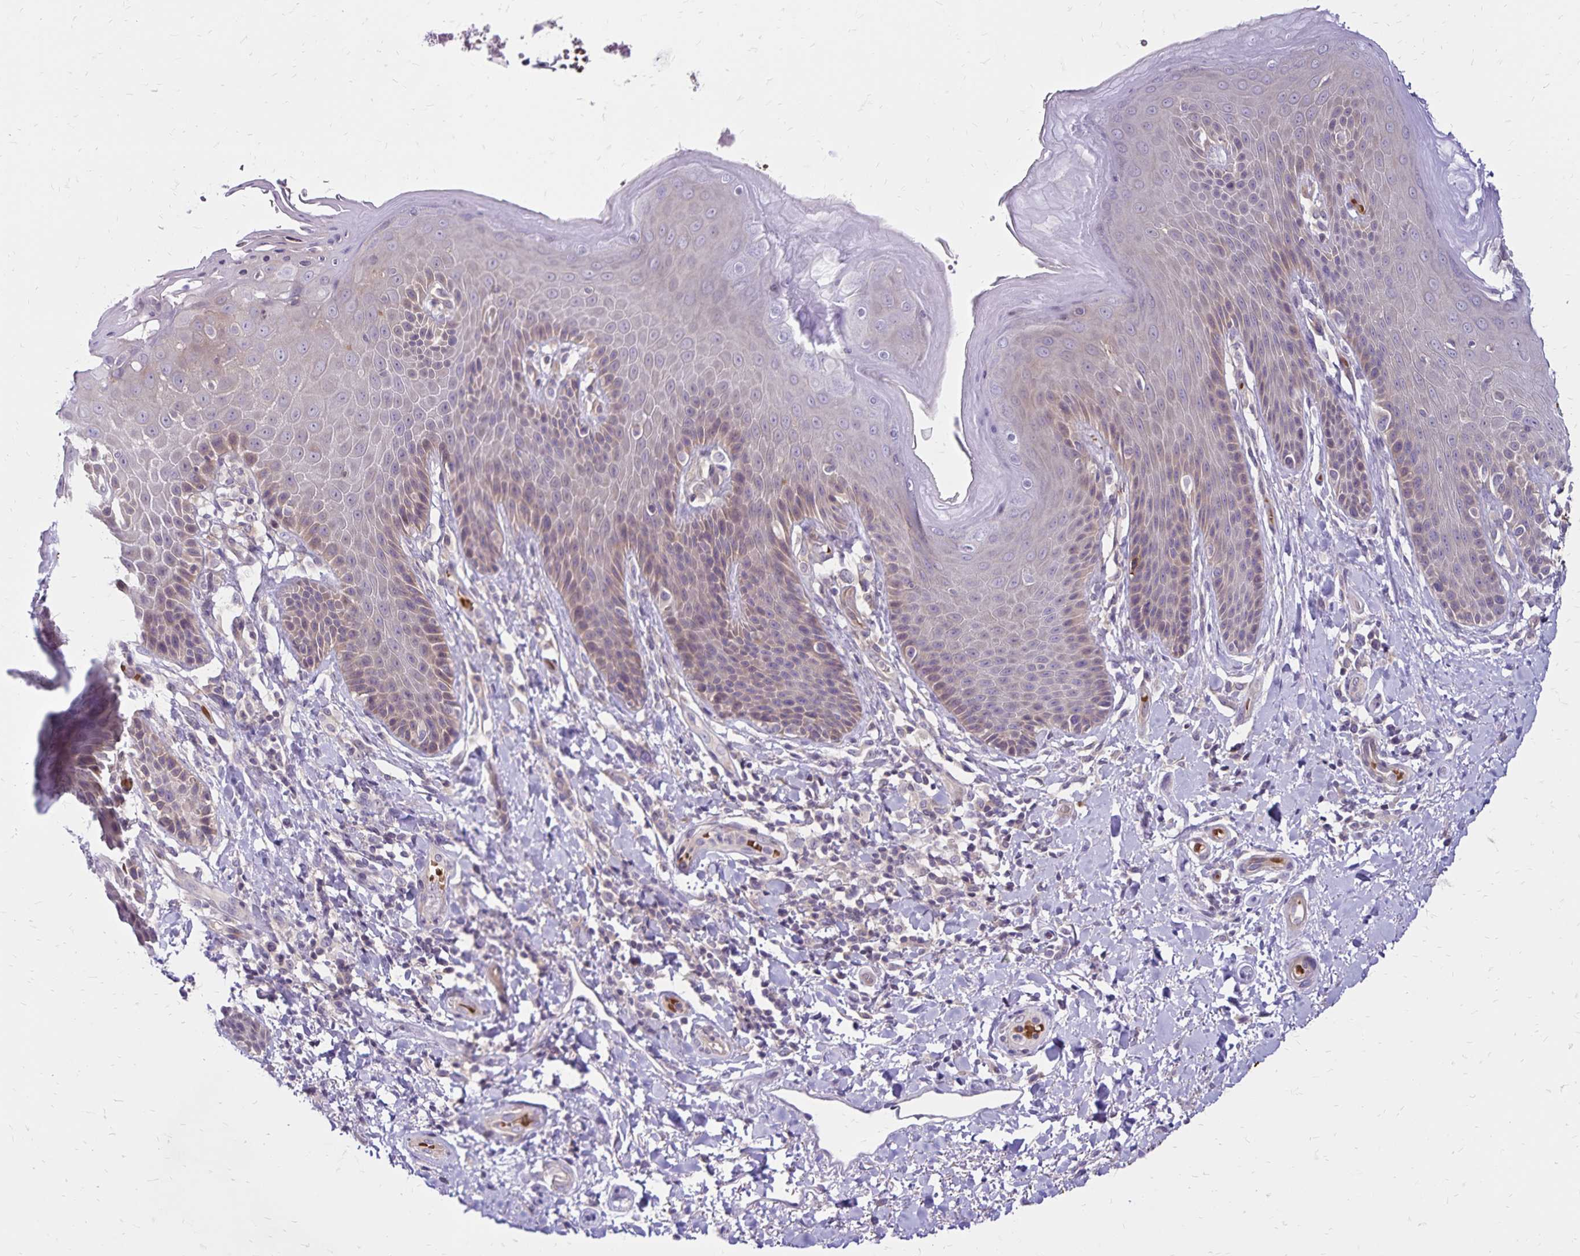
{"staining": {"intensity": "moderate", "quantity": "<25%", "location": "cytoplasmic/membranous"}, "tissue": "skin", "cell_type": "Epidermal cells", "image_type": "normal", "snomed": [{"axis": "morphology", "description": "Normal tissue, NOS"}, {"axis": "topography", "description": "Anal"}, {"axis": "topography", "description": "Peripheral nerve tissue"}], "caption": "Protein staining of benign skin reveals moderate cytoplasmic/membranous staining in about <25% of epidermal cells.", "gene": "FSD1", "patient": {"sex": "male", "age": 51}}